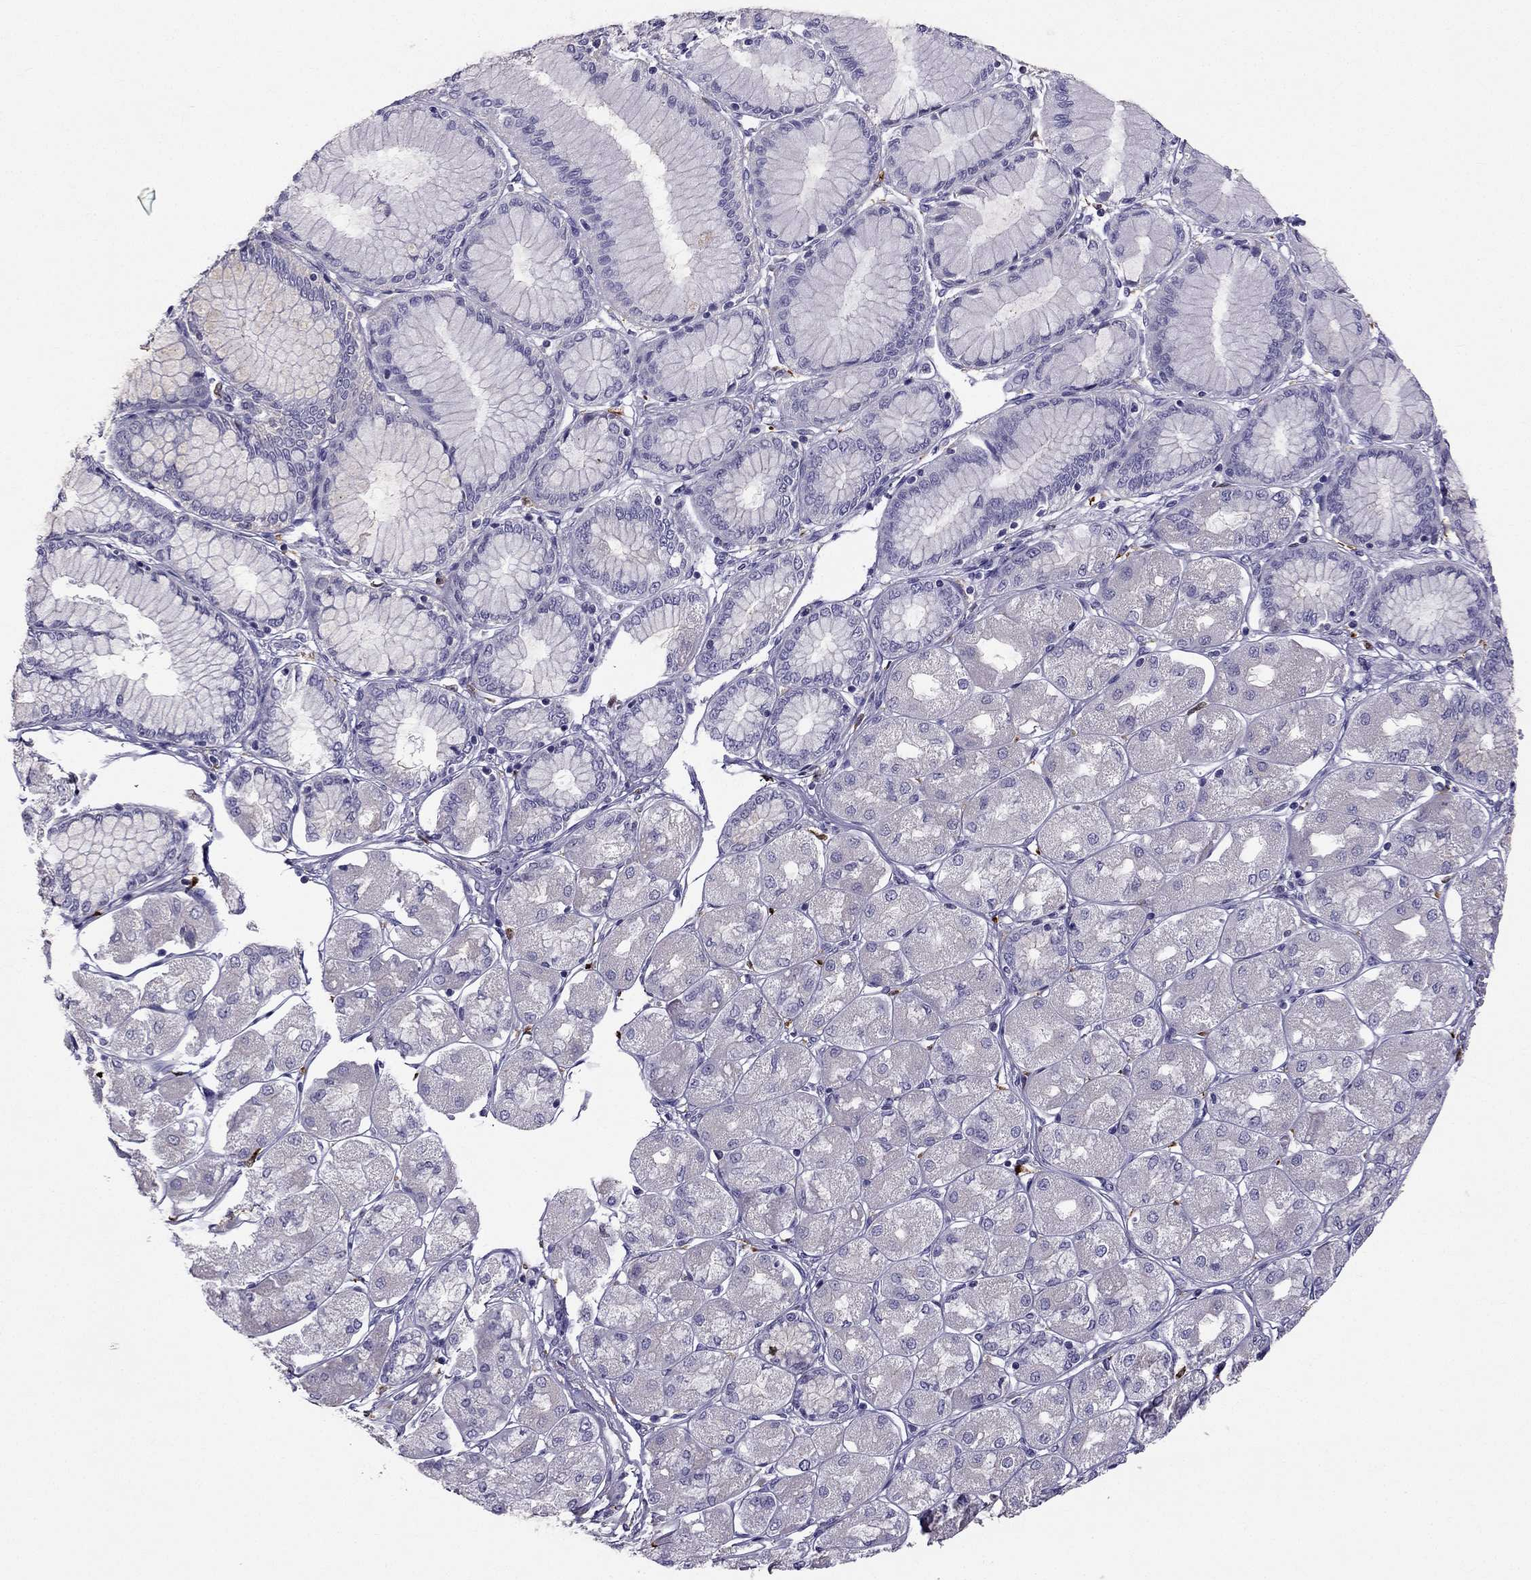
{"staining": {"intensity": "negative", "quantity": "none", "location": "none"}, "tissue": "stomach cancer", "cell_type": "Tumor cells", "image_type": "cancer", "snomed": [{"axis": "morphology", "description": "Normal tissue, NOS"}, {"axis": "morphology", "description": "Adenocarcinoma, NOS"}, {"axis": "morphology", "description": "Adenocarcinoma, High grade"}, {"axis": "topography", "description": "Stomach, upper"}, {"axis": "topography", "description": "Stomach"}], "caption": "An image of human stomach high-grade adenocarcinoma is negative for staining in tumor cells. (DAB IHC visualized using brightfield microscopy, high magnification).", "gene": "LMTK3", "patient": {"sex": "female", "age": 65}}